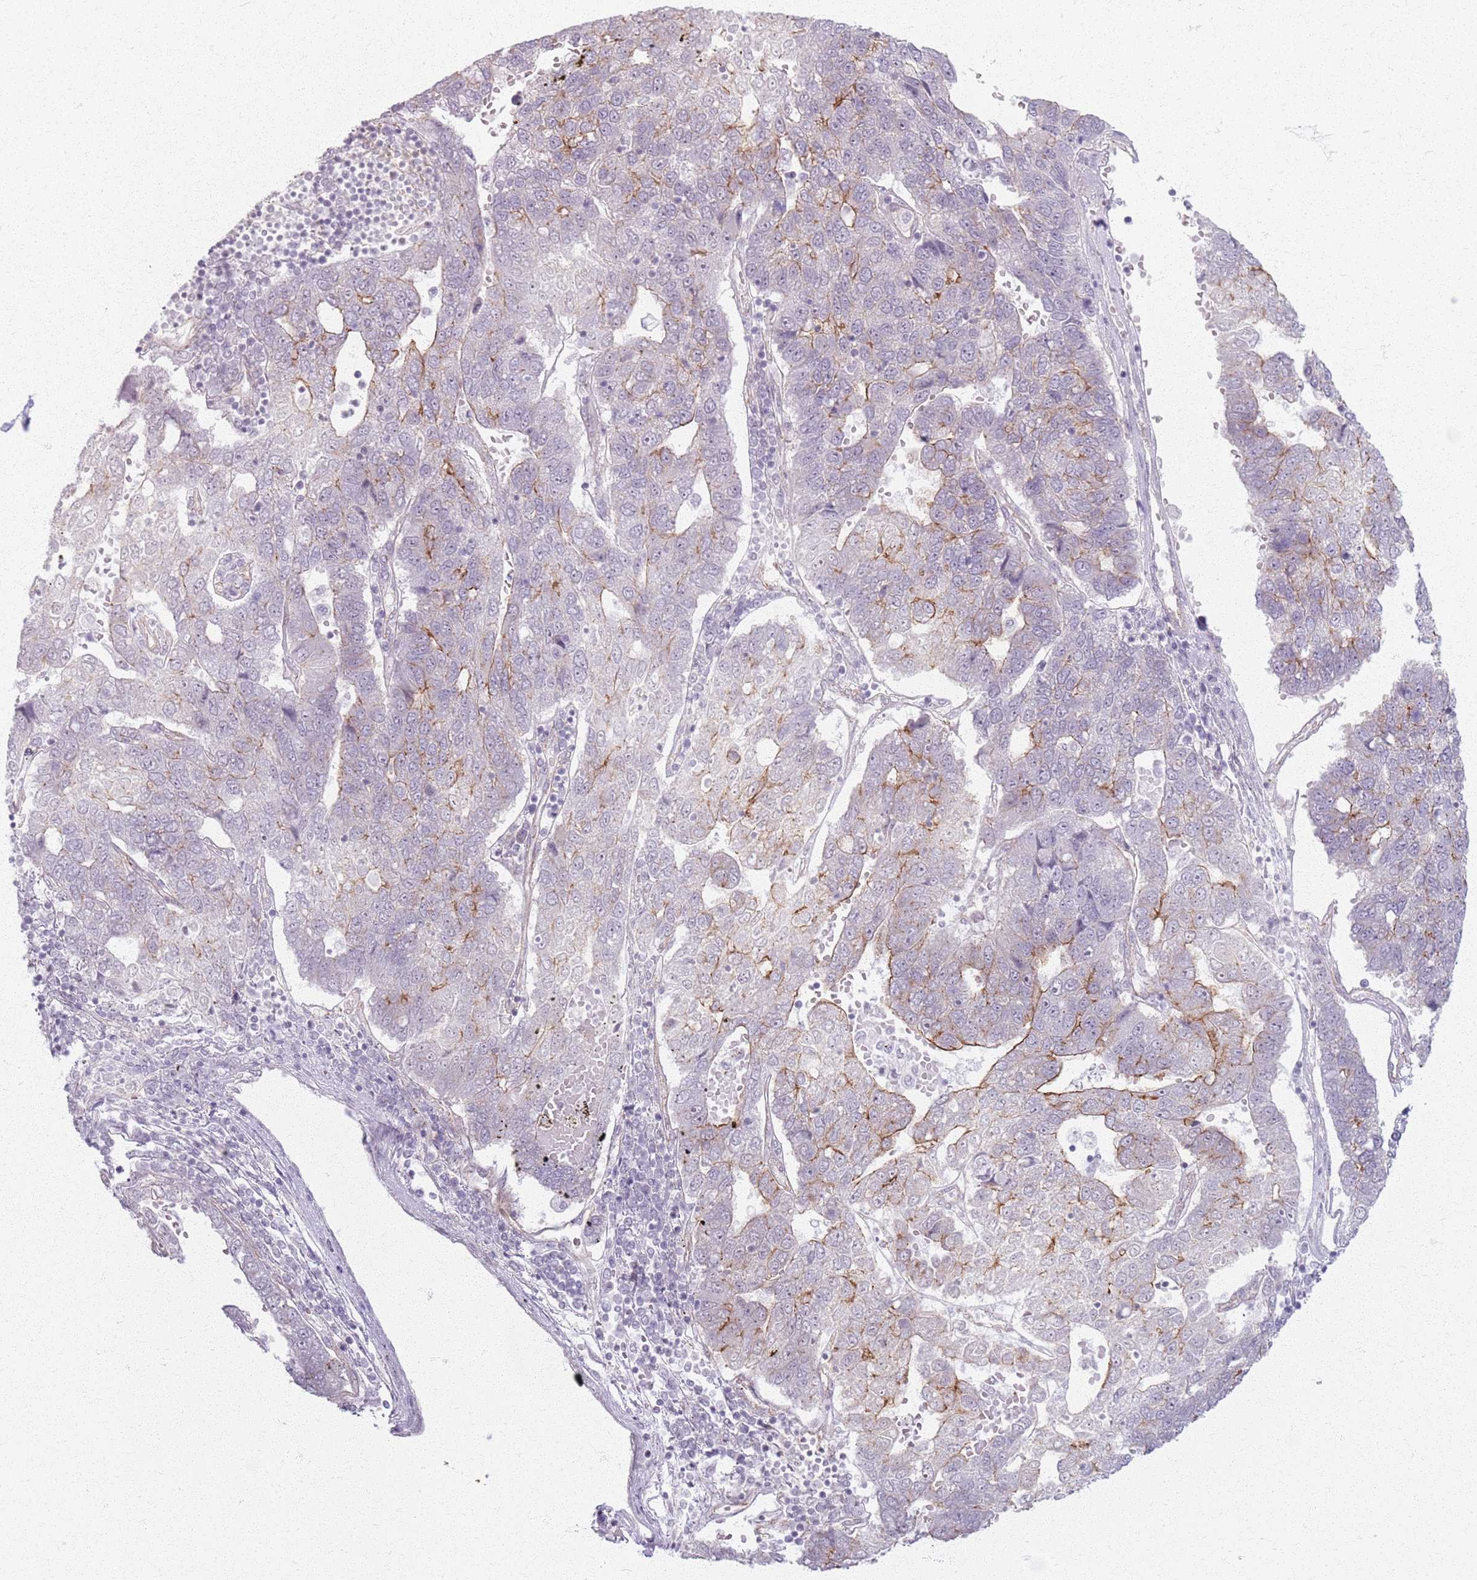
{"staining": {"intensity": "moderate", "quantity": "<25%", "location": "cytoplasmic/membranous"}, "tissue": "pancreatic cancer", "cell_type": "Tumor cells", "image_type": "cancer", "snomed": [{"axis": "morphology", "description": "Adenocarcinoma, NOS"}, {"axis": "topography", "description": "Pancreas"}], "caption": "This is a histology image of immunohistochemistry (IHC) staining of pancreatic cancer (adenocarcinoma), which shows moderate staining in the cytoplasmic/membranous of tumor cells.", "gene": "KCNA5", "patient": {"sex": "female", "age": 61}}